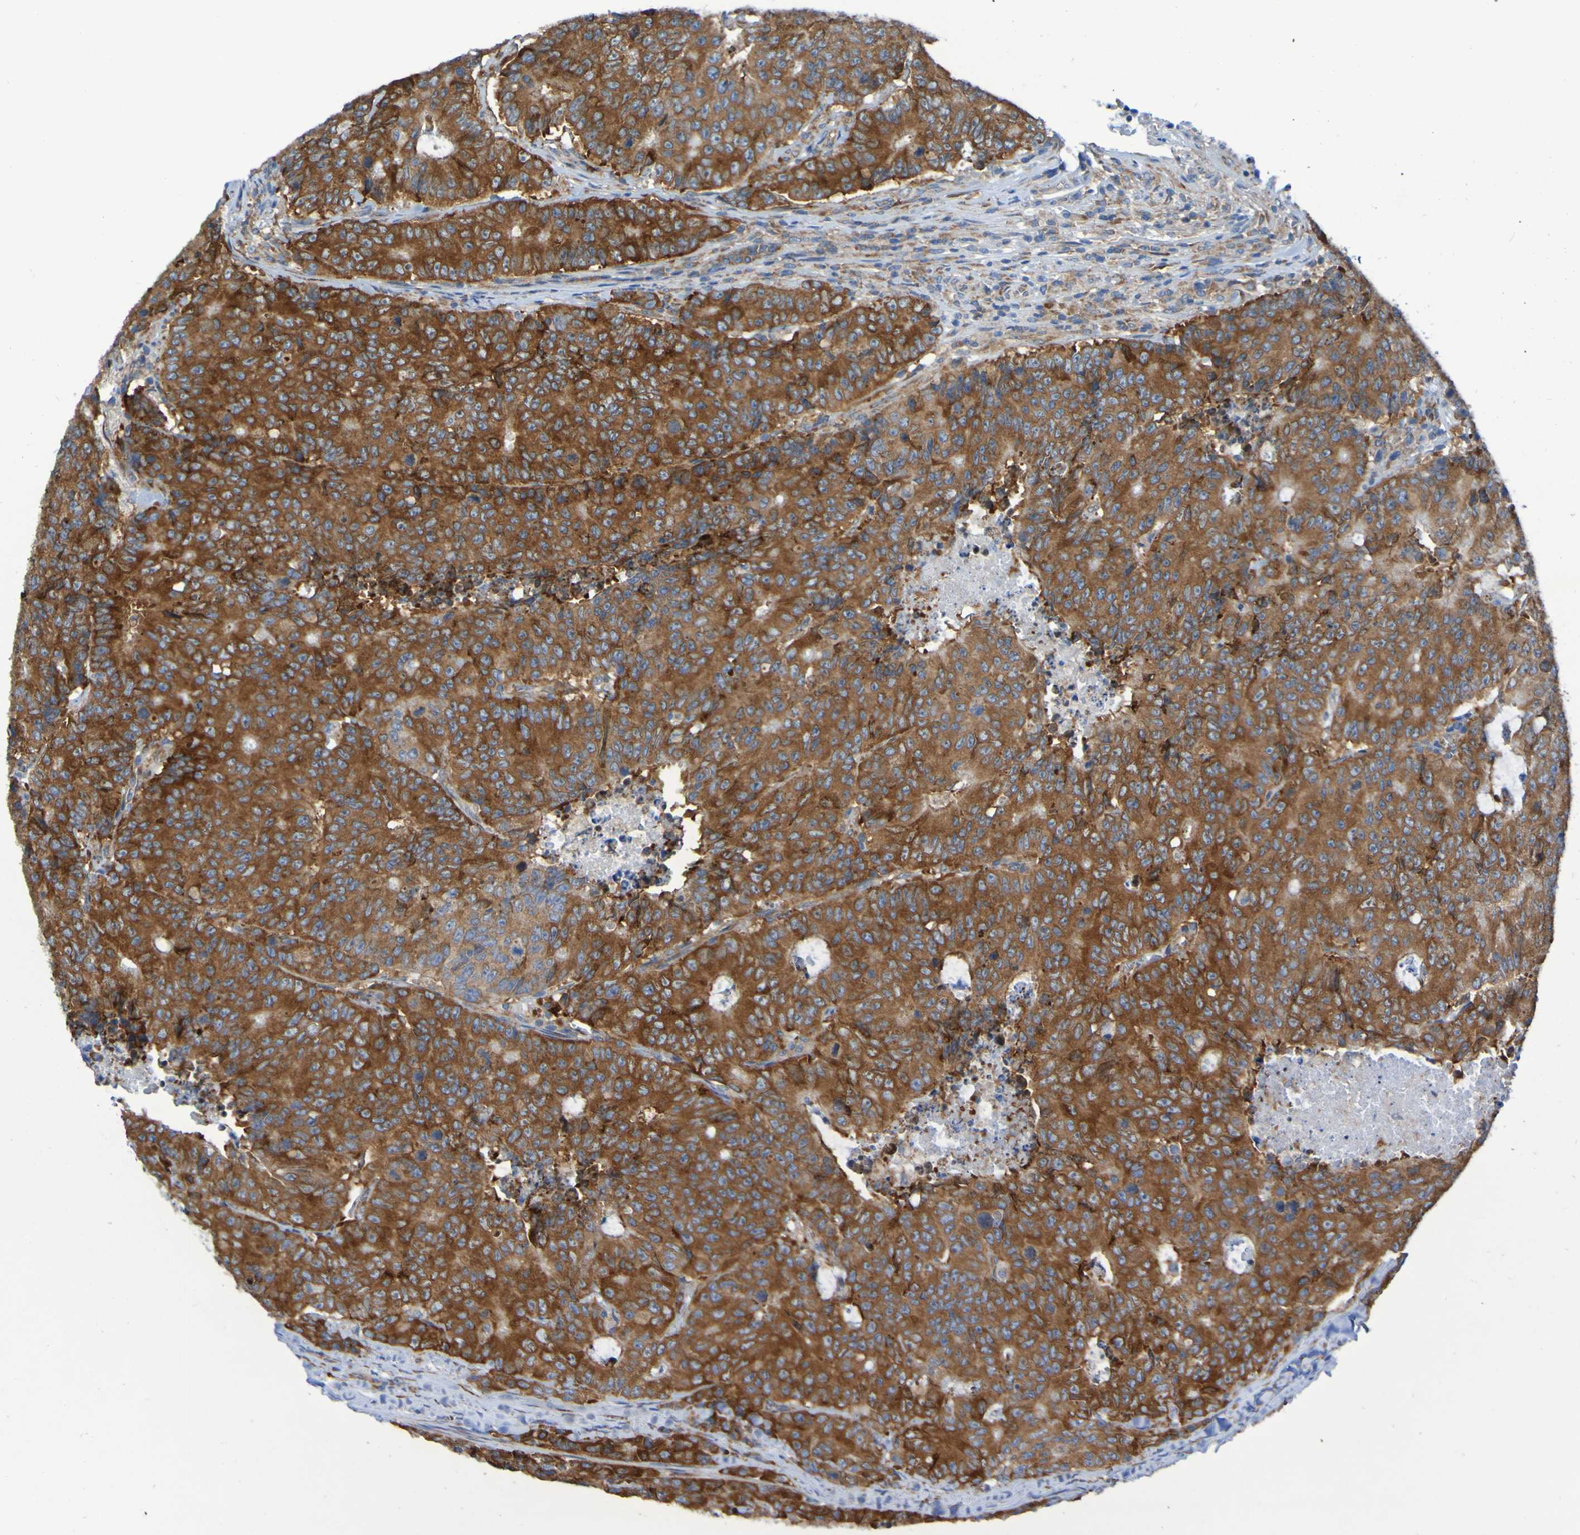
{"staining": {"intensity": "strong", "quantity": ">75%", "location": "cytoplasmic/membranous"}, "tissue": "colorectal cancer", "cell_type": "Tumor cells", "image_type": "cancer", "snomed": [{"axis": "morphology", "description": "Adenocarcinoma, NOS"}, {"axis": "topography", "description": "Colon"}], "caption": "Protein analysis of colorectal cancer (adenocarcinoma) tissue demonstrates strong cytoplasmic/membranous positivity in approximately >75% of tumor cells.", "gene": "FKBP3", "patient": {"sex": "female", "age": 86}}